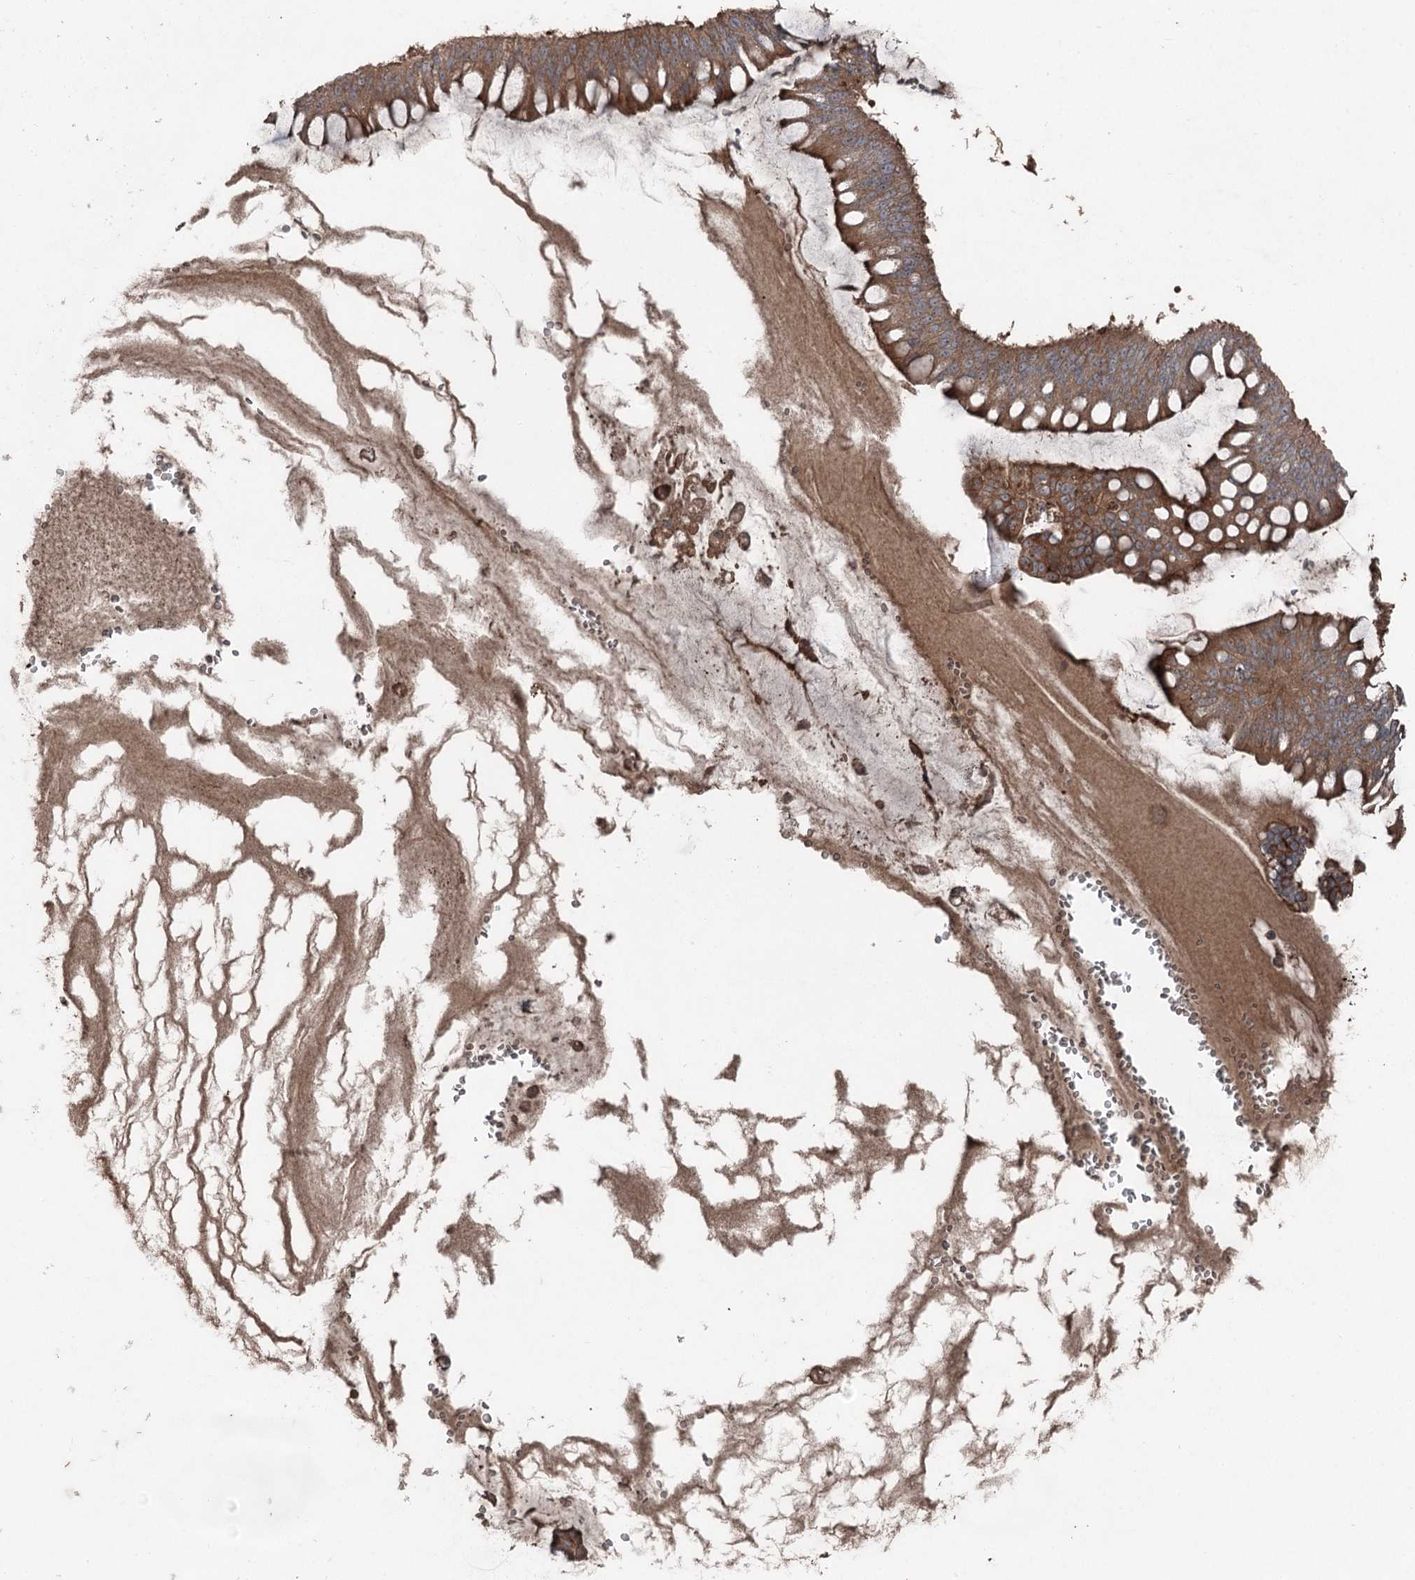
{"staining": {"intensity": "moderate", "quantity": ">75%", "location": "cytoplasmic/membranous"}, "tissue": "ovarian cancer", "cell_type": "Tumor cells", "image_type": "cancer", "snomed": [{"axis": "morphology", "description": "Cystadenocarcinoma, mucinous, NOS"}, {"axis": "topography", "description": "Ovary"}], "caption": "Protein staining of mucinous cystadenocarcinoma (ovarian) tissue demonstrates moderate cytoplasmic/membranous staining in about >75% of tumor cells.", "gene": "MAPK8IP2", "patient": {"sex": "female", "age": 73}}